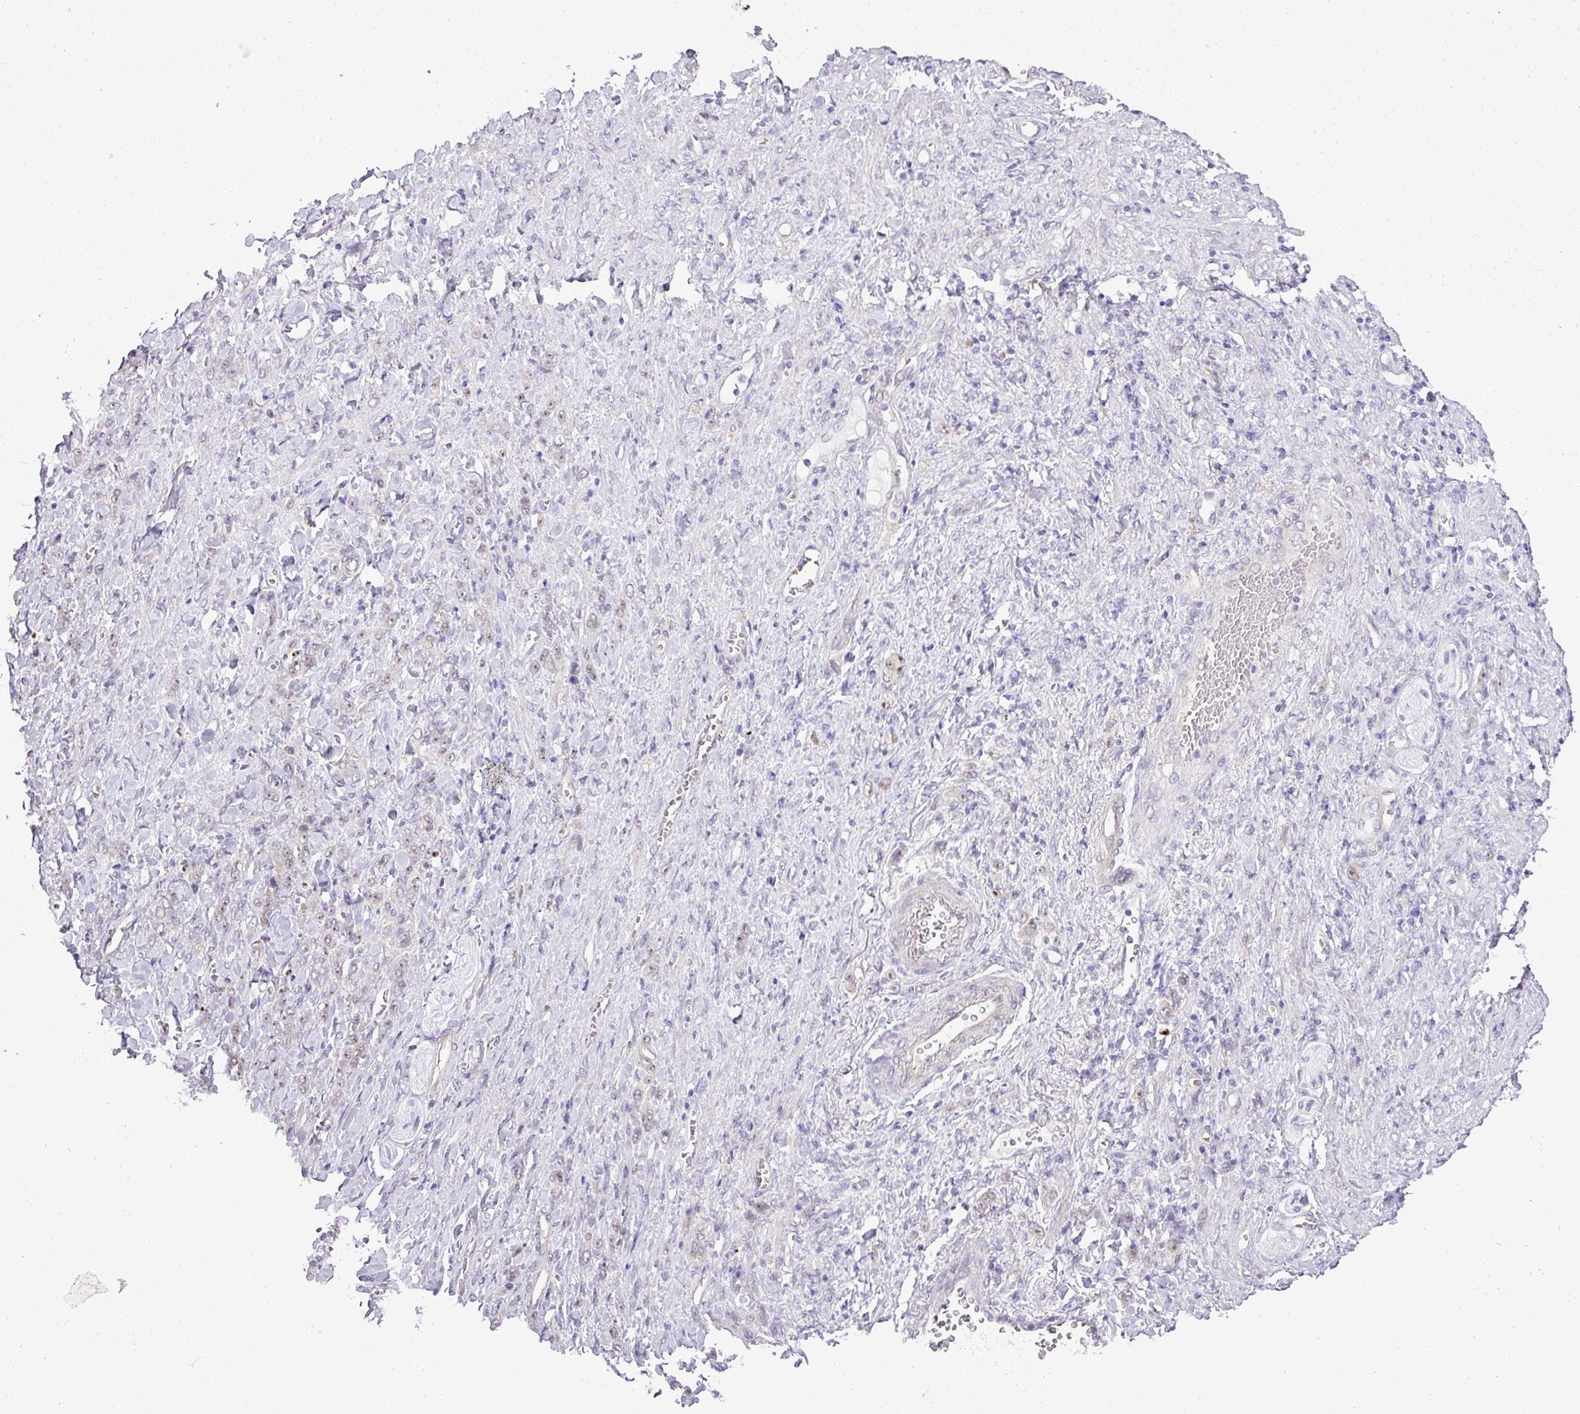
{"staining": {"intensity": "negative", "quantity": "none", "location": "none"}, "tissue": "stomach cancer", "cell_type": "Tumor cells", "image_type": "cancer", "snomed": [{"axis": "morphology", "description": "Normal tissue, NOS"}, {"axis": "morphology", "description": "Adenocarcinoma, NOS"}, {"axis": "topography", "description": "Stomach"}], "caption": "This is a photomicrograph of immunohistochemistry staining of stomach adenocarcinoma, which shows no expression in tumor cells.", "gene": "MAK16", "patient": {"sex": "male", "age": 82}}